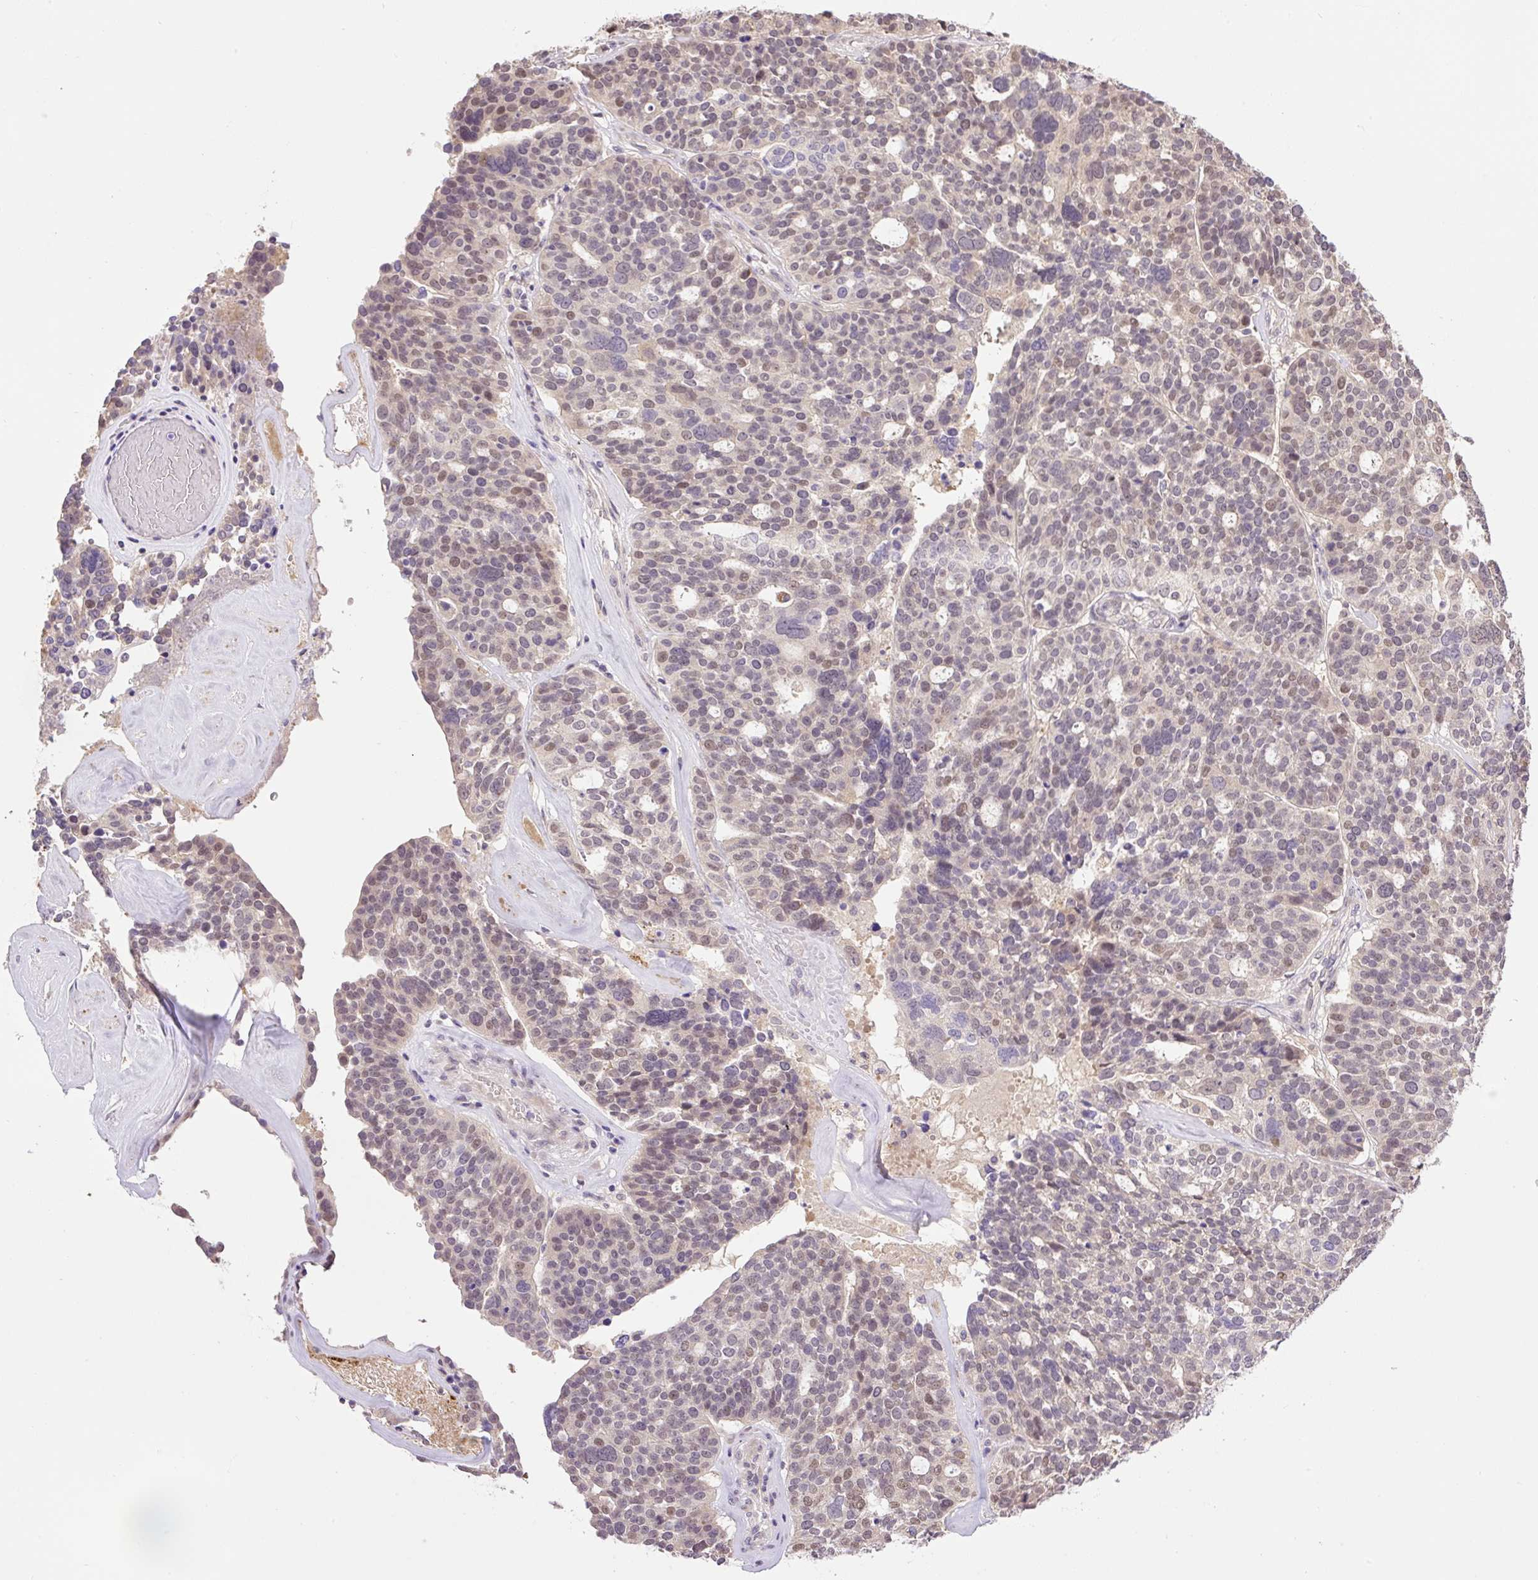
{"staining": {"intensity": "weak", "quantity": "<25%", "location": "nuclear"}, "tissue": "ovarian cancer", "cell_type": "Tumor cells", "image_type": "cancer", "snomed": [{"axis": "morphology", "description": "Cystadenocarcinoma, serous, NOS"}, {"axis": "topography", "description": "Ovary"}], "caption": "Immunohistochemistry (IHC) histopathology image of human ovarian cancer stained for a protein (brown), which exhibits no staining in tumor cells.", "gene": "HABP4", "patient": {"sex": "female", "age": 59}}